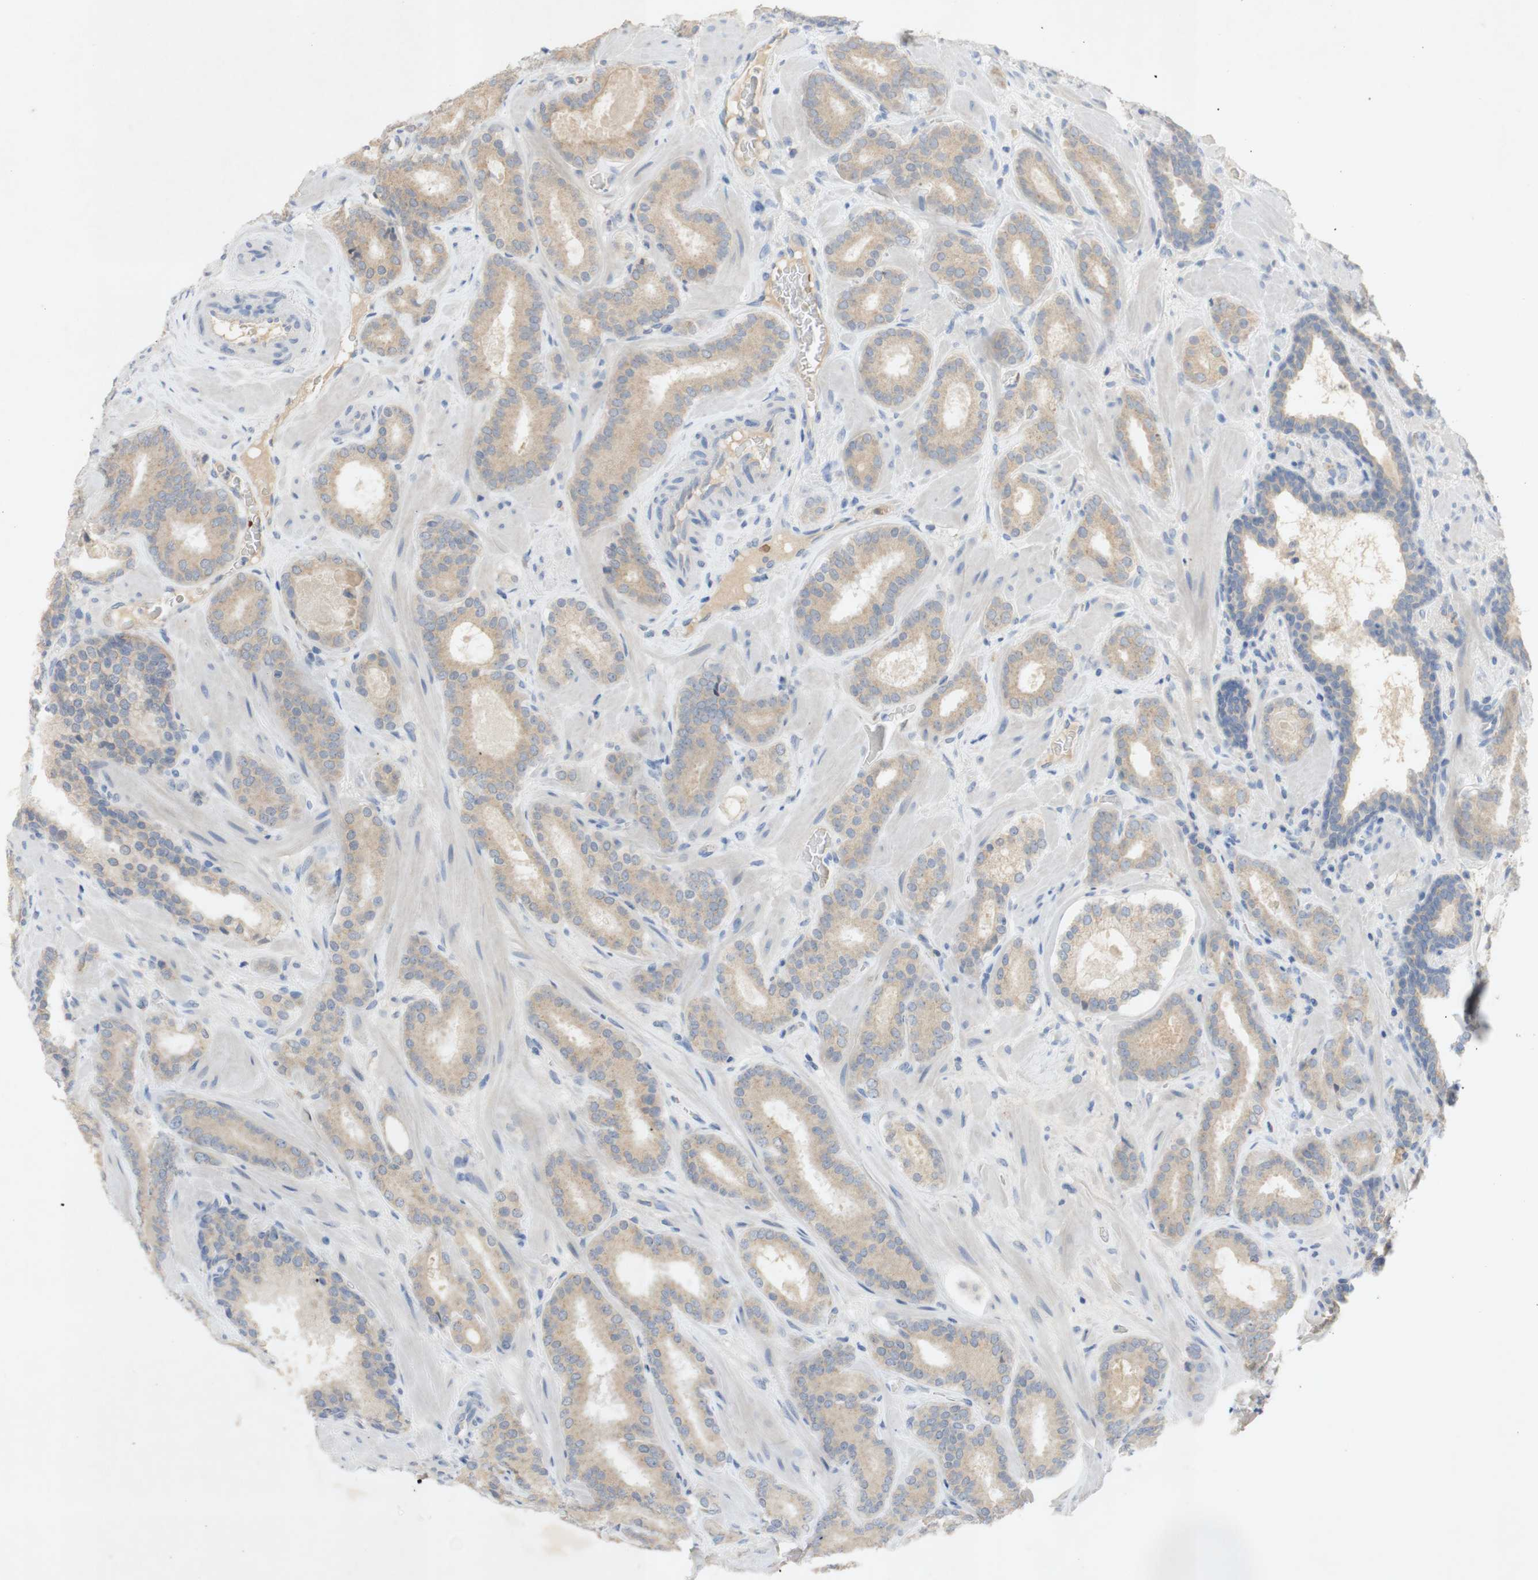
{"staining": {"intensity": "weak", "quantity": "25%-75%", "location": "cytoplasmic/membranous"}, "tissue": "prostate cancer", "cell_type": "Tumor cells", "image_type": "cancer", "snomed": [{"axis": "morphology", "description": "Adenocarcinoma, Low grade"}, {"axis": "topography", "description": "Prostate"}], "caption": "The immunohistochemical stain labels weak cytoplasmic/membranous expression in tumor cells of prostate cancer (low-grade adenocarcinoma) tissue.", "gene": "EPO", "patient": {"sex": "male", "age": 63}}